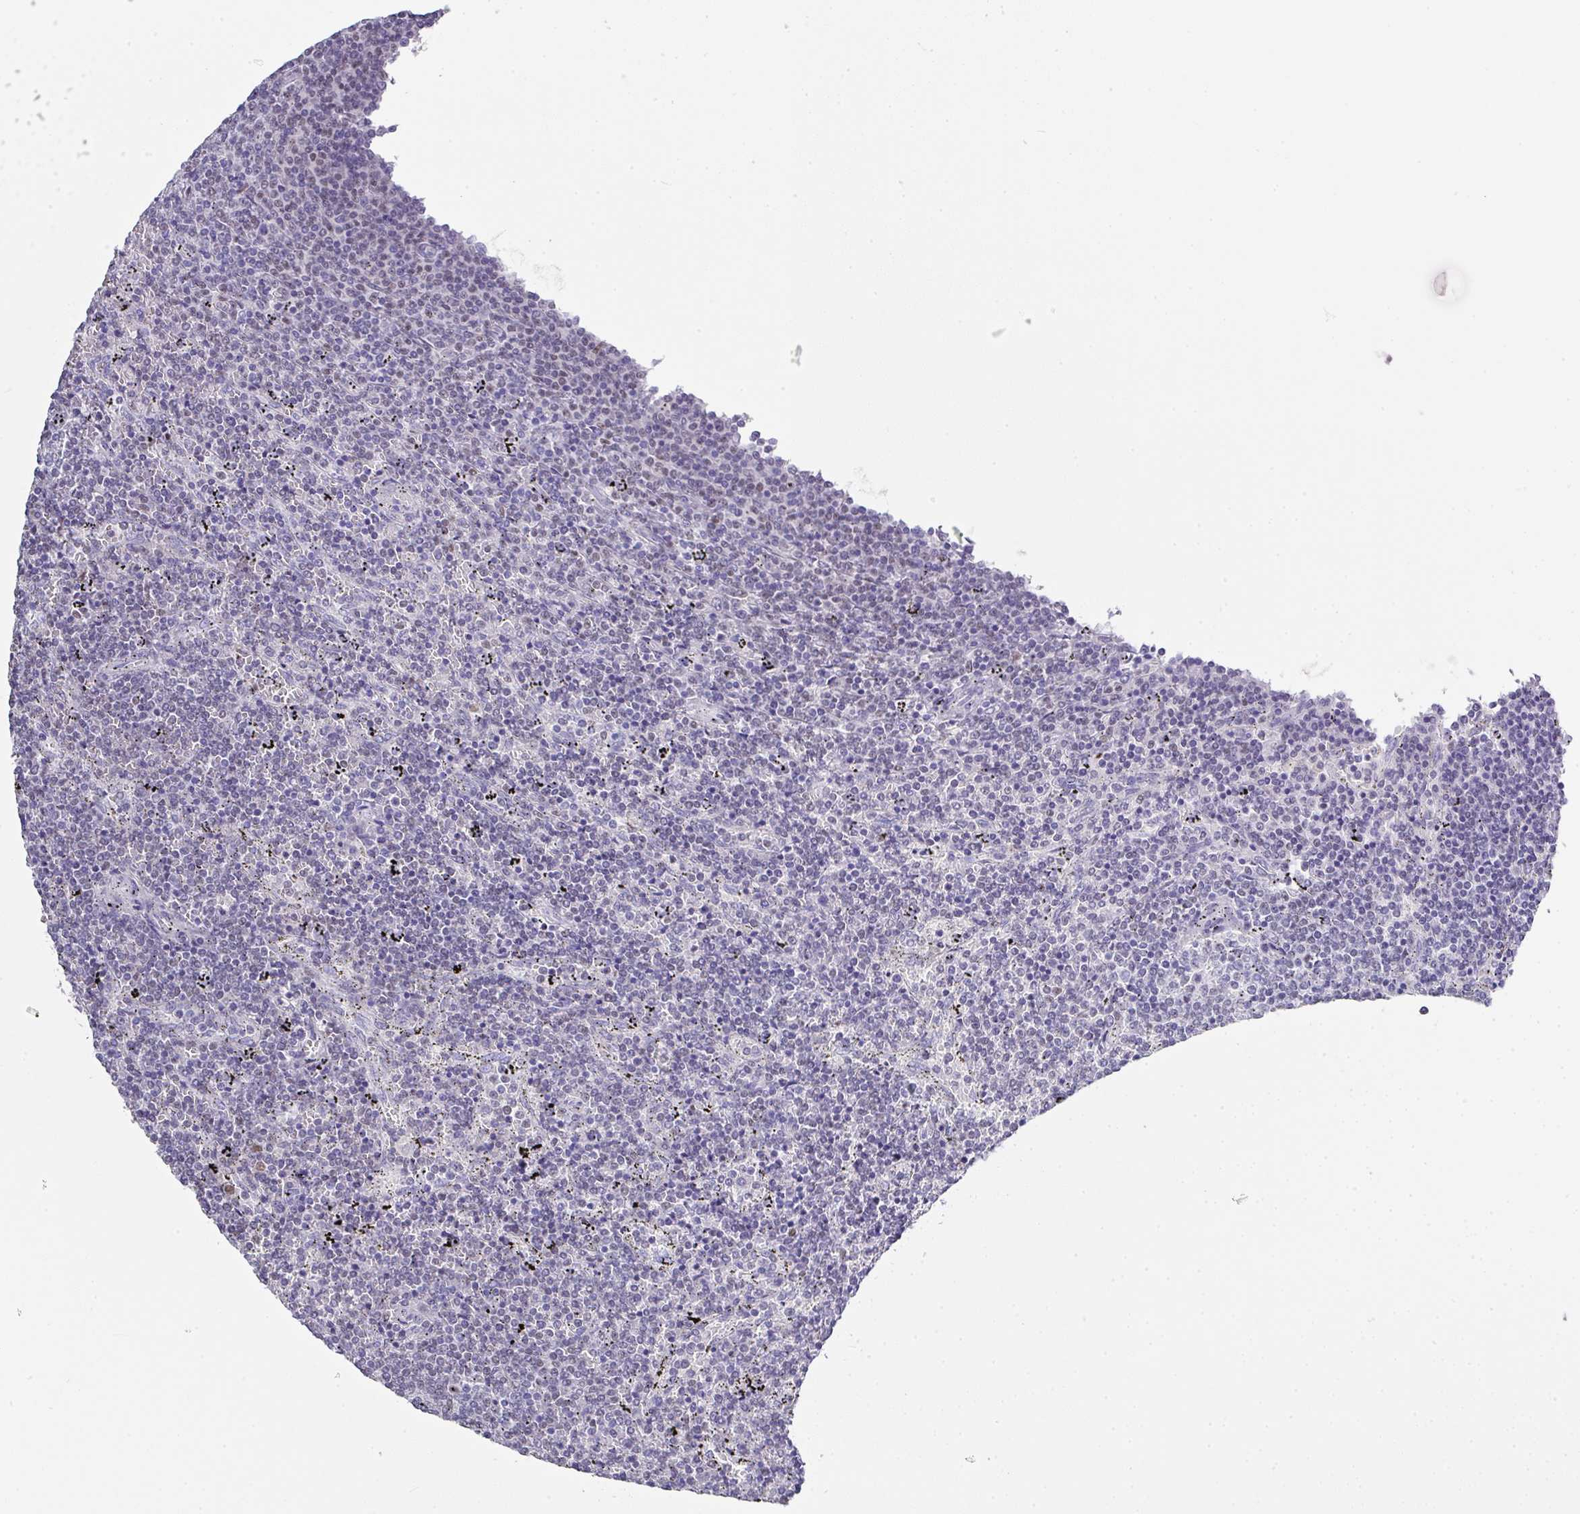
{"staining": {"intensity": "negative", "quantity": "none", "location": "none"}, "tissue": "lymphoma", "cell_type": "Tumor cells", "image_type": "cancer", "snomed": [{"axis": "morphology", "description": "Malignant lymphoma, non-Hodgkin's type, Low grade"}, {"axis": "topography", "description": "Spleen"}], "caption": "Histopathology image shows no significant protein expression in tumor cells of lymphoma.", "gene": "BCL11A", "patient": {"sex": "female", "age": 50}}